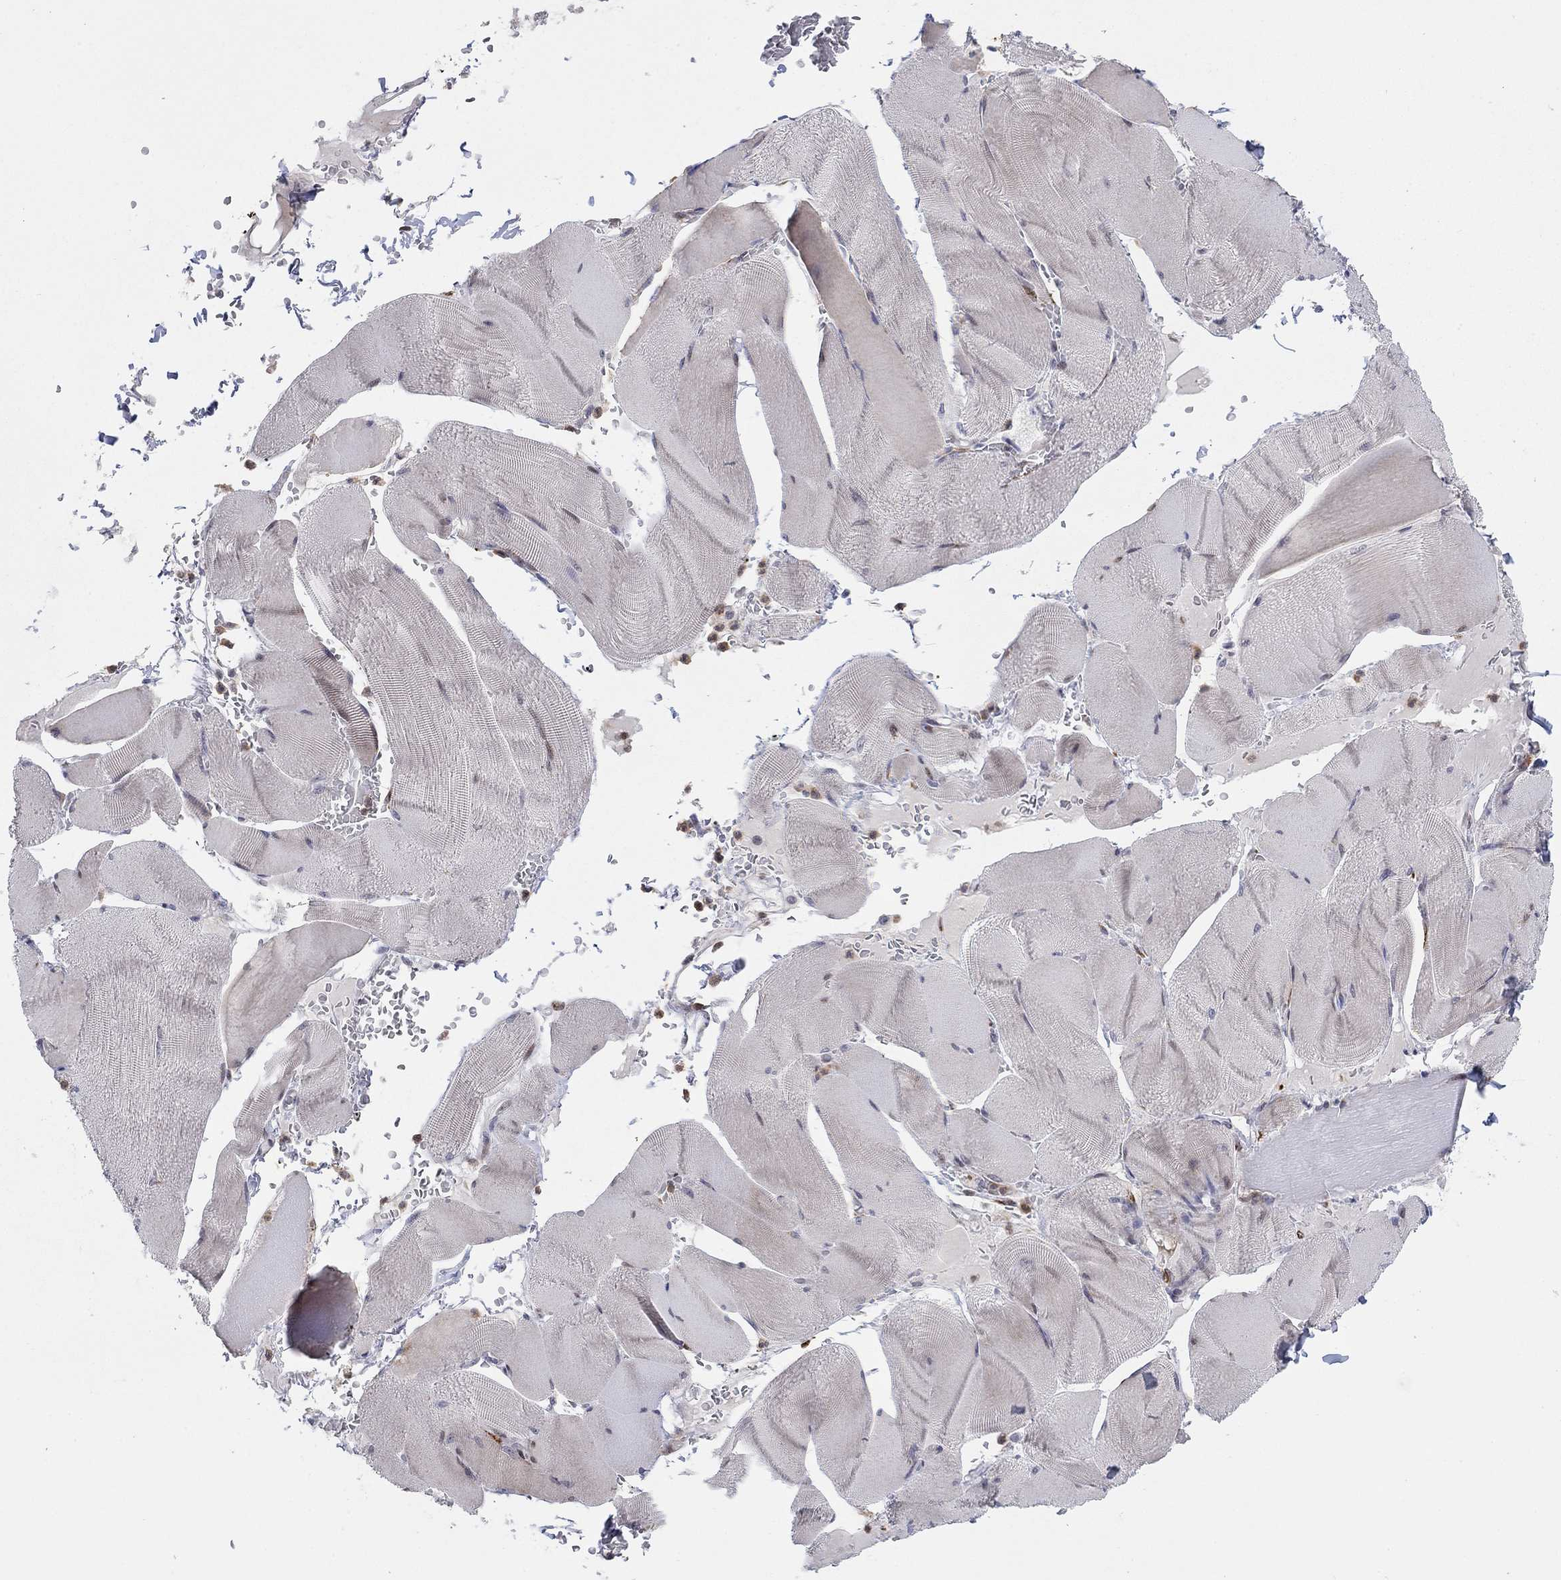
{"staining": {"intensity": "negative", "quantity": "none", "location": "none"}, "tissue": "skeletal muscle", "cell_type": "Myocytes", "image_type": "normal", "snomed": [{"axis": "morphology", "description": "Normal tissue, NOS"}, {"axis": "topography", "description": "Skeletal muscle"}], "caption": "A photomicrograph of human skeletal muscle is negative for staining in myocytes. The staining was performed using DAB to visualize the protein expression in brown, while the nuclei were stained in blue with hematoxylin (Magnification: 20x).", "gene": "TTC21B", "patient": {"sex": "male", "age": 56}}